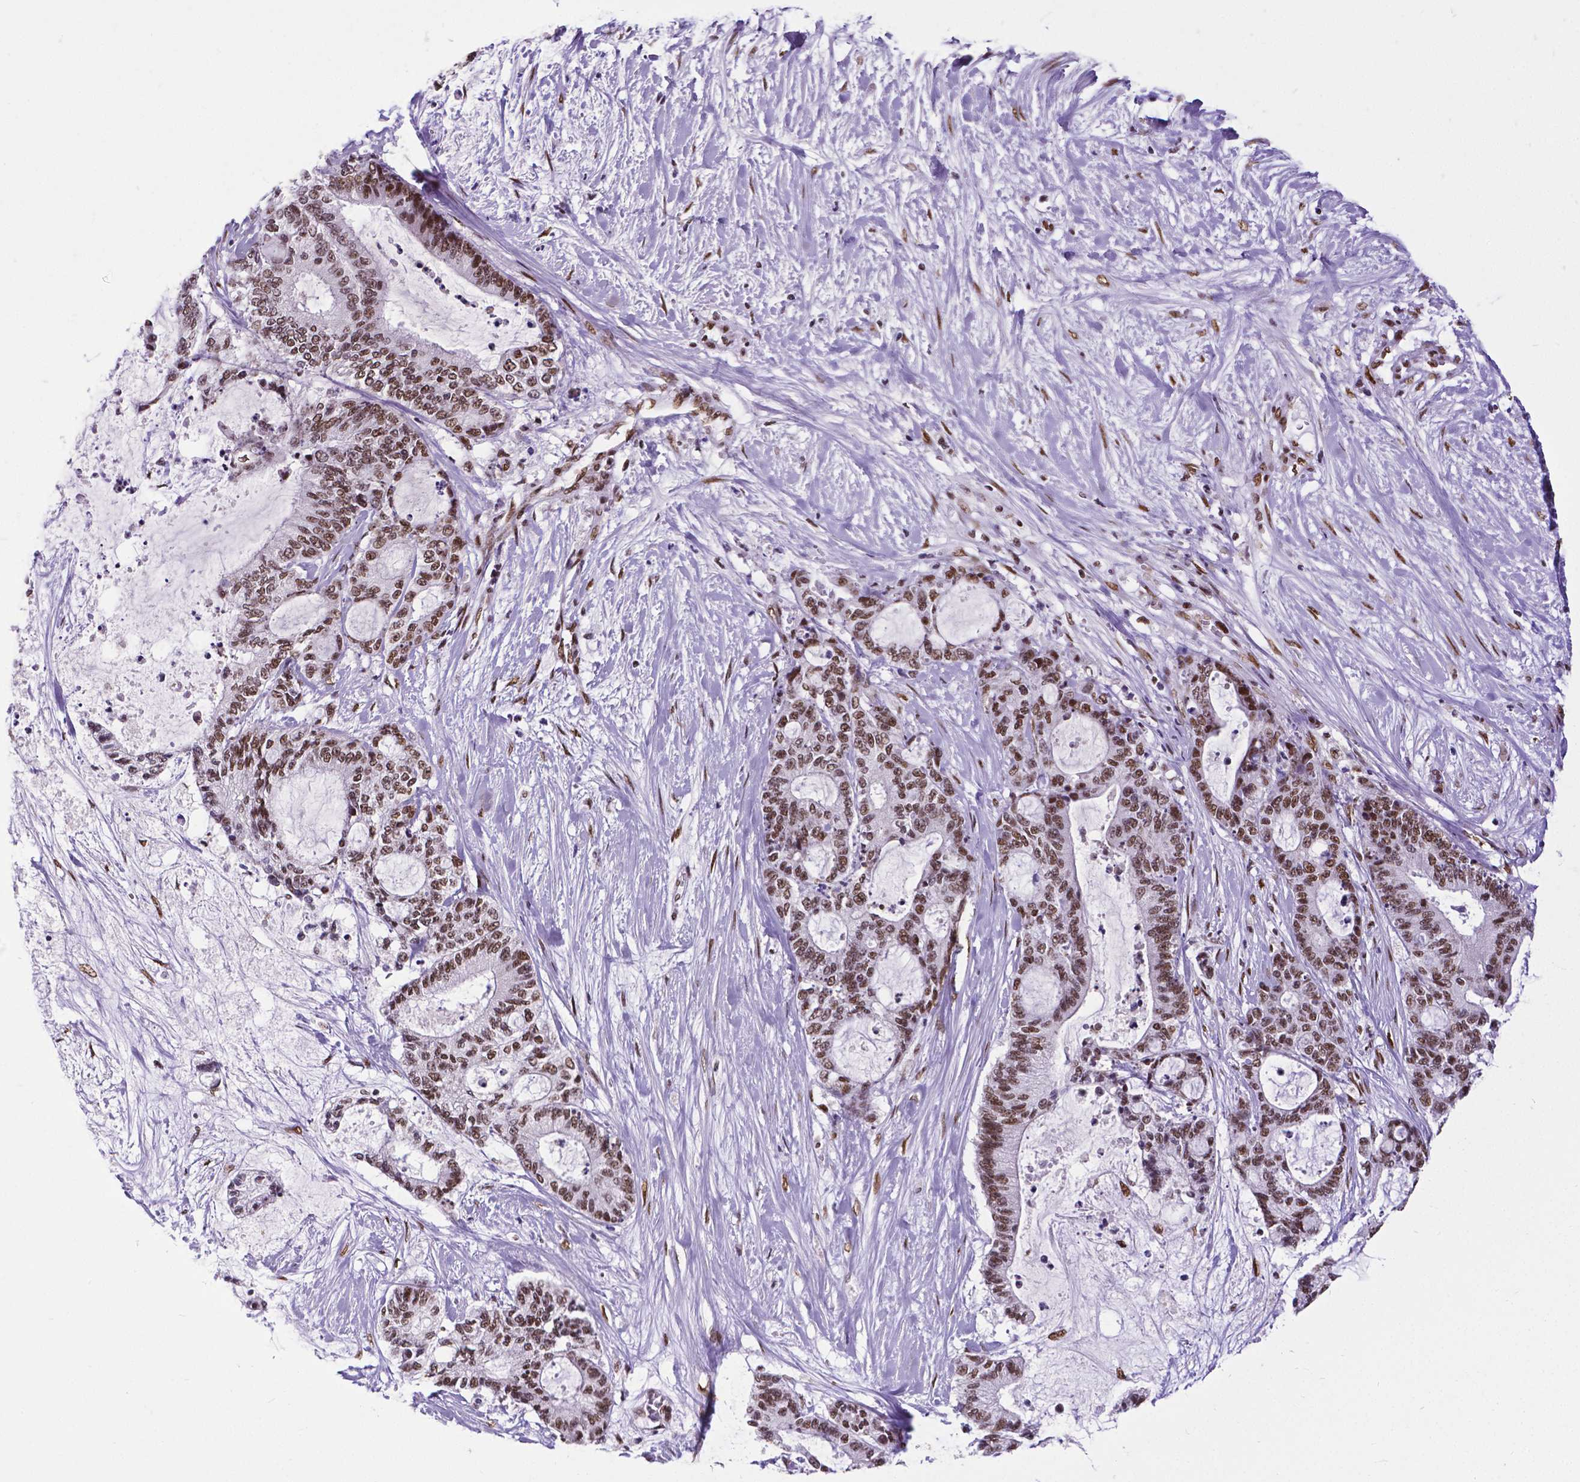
{"staining": {"intensity": "strong", "quantity": ">75%", "location": "nuclear"}, "tissue": "liver cancer", "cell_type": "Tumor cells", "image_type": "cancer", "snomed": [{"axis": "morphology", "description": "Normal tissue, NOS"}, {"axis": "morphology", "description": "Cholangiocarcinoma"}, {"axis": "topography", "description": "Liver"}, {"axis": "topography", "description": "Peripheral nerve tissue"}], "caption": "Cholangiocarcinoma (liver) tissue displays strong nuclear positivity in about >75% of tumor cells, visualized by immunohistochemistry.", "gene": "REST", "patient": {"sex": "female", "age": 73}}